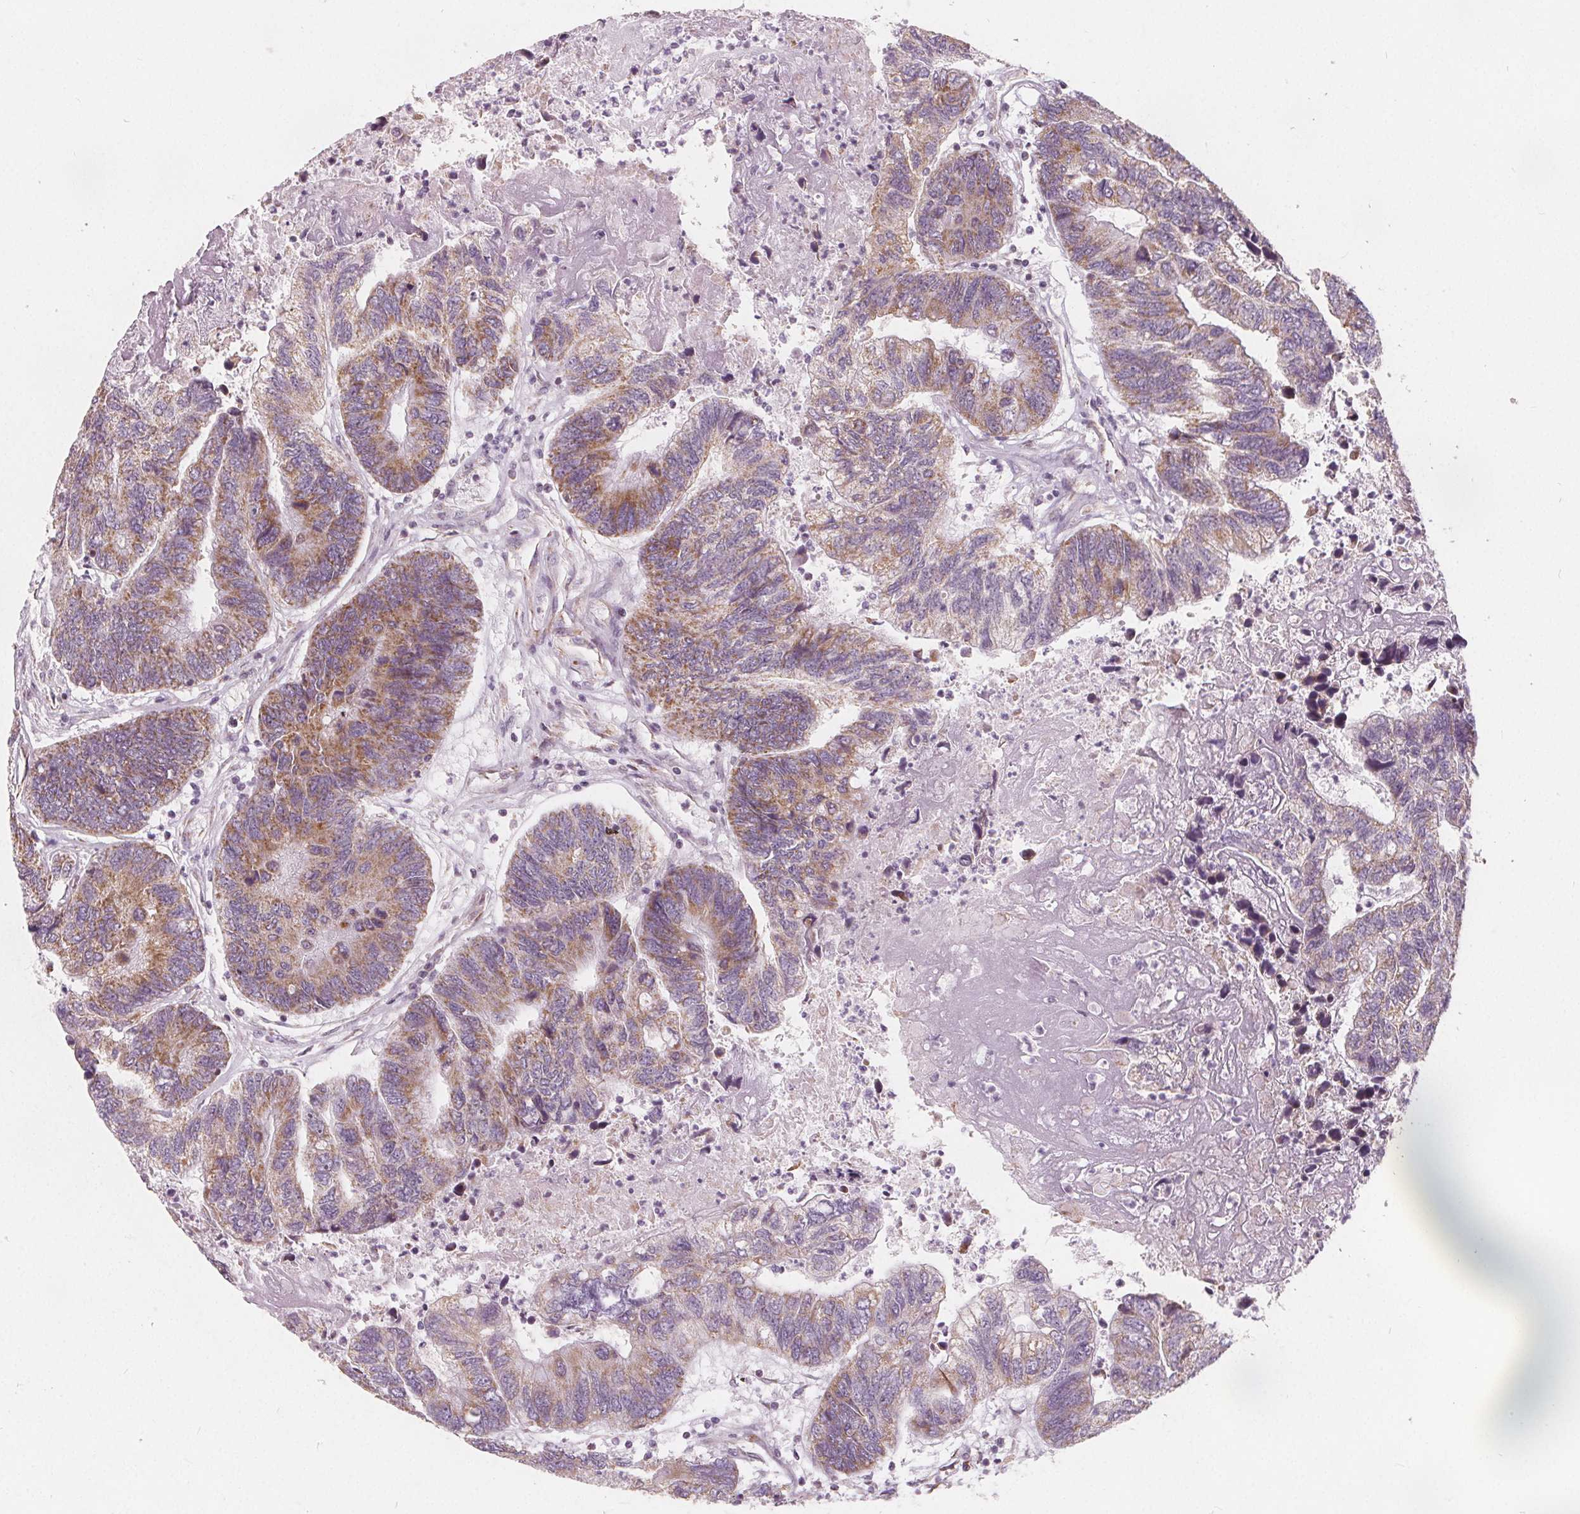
{"staining": {"intensity": "moderate", "quantity": ">75%", "location": "cytoplasmic/membranous"}, "tissue": "colorectal cancer", "cell_type": "Tumor cells", "image_type": "cancer", "snomed": [{"axis": "morphology", "description": "Adenocarcinoma, NOS"}, {"axis": "topography", "description": "Colon"}], "caption": "Protein positivity by immunohistochemistry (IHC) reveals moderate cytoplasmic/membranous positivity in about >75% of tumor cells in colorectal cancer (adenocarcinoma). The protein of interest is shown in brown color, while the nuclei are stained blue.", "gene": "NUP210L", "patient": {"sex": "female", "age": 67}}